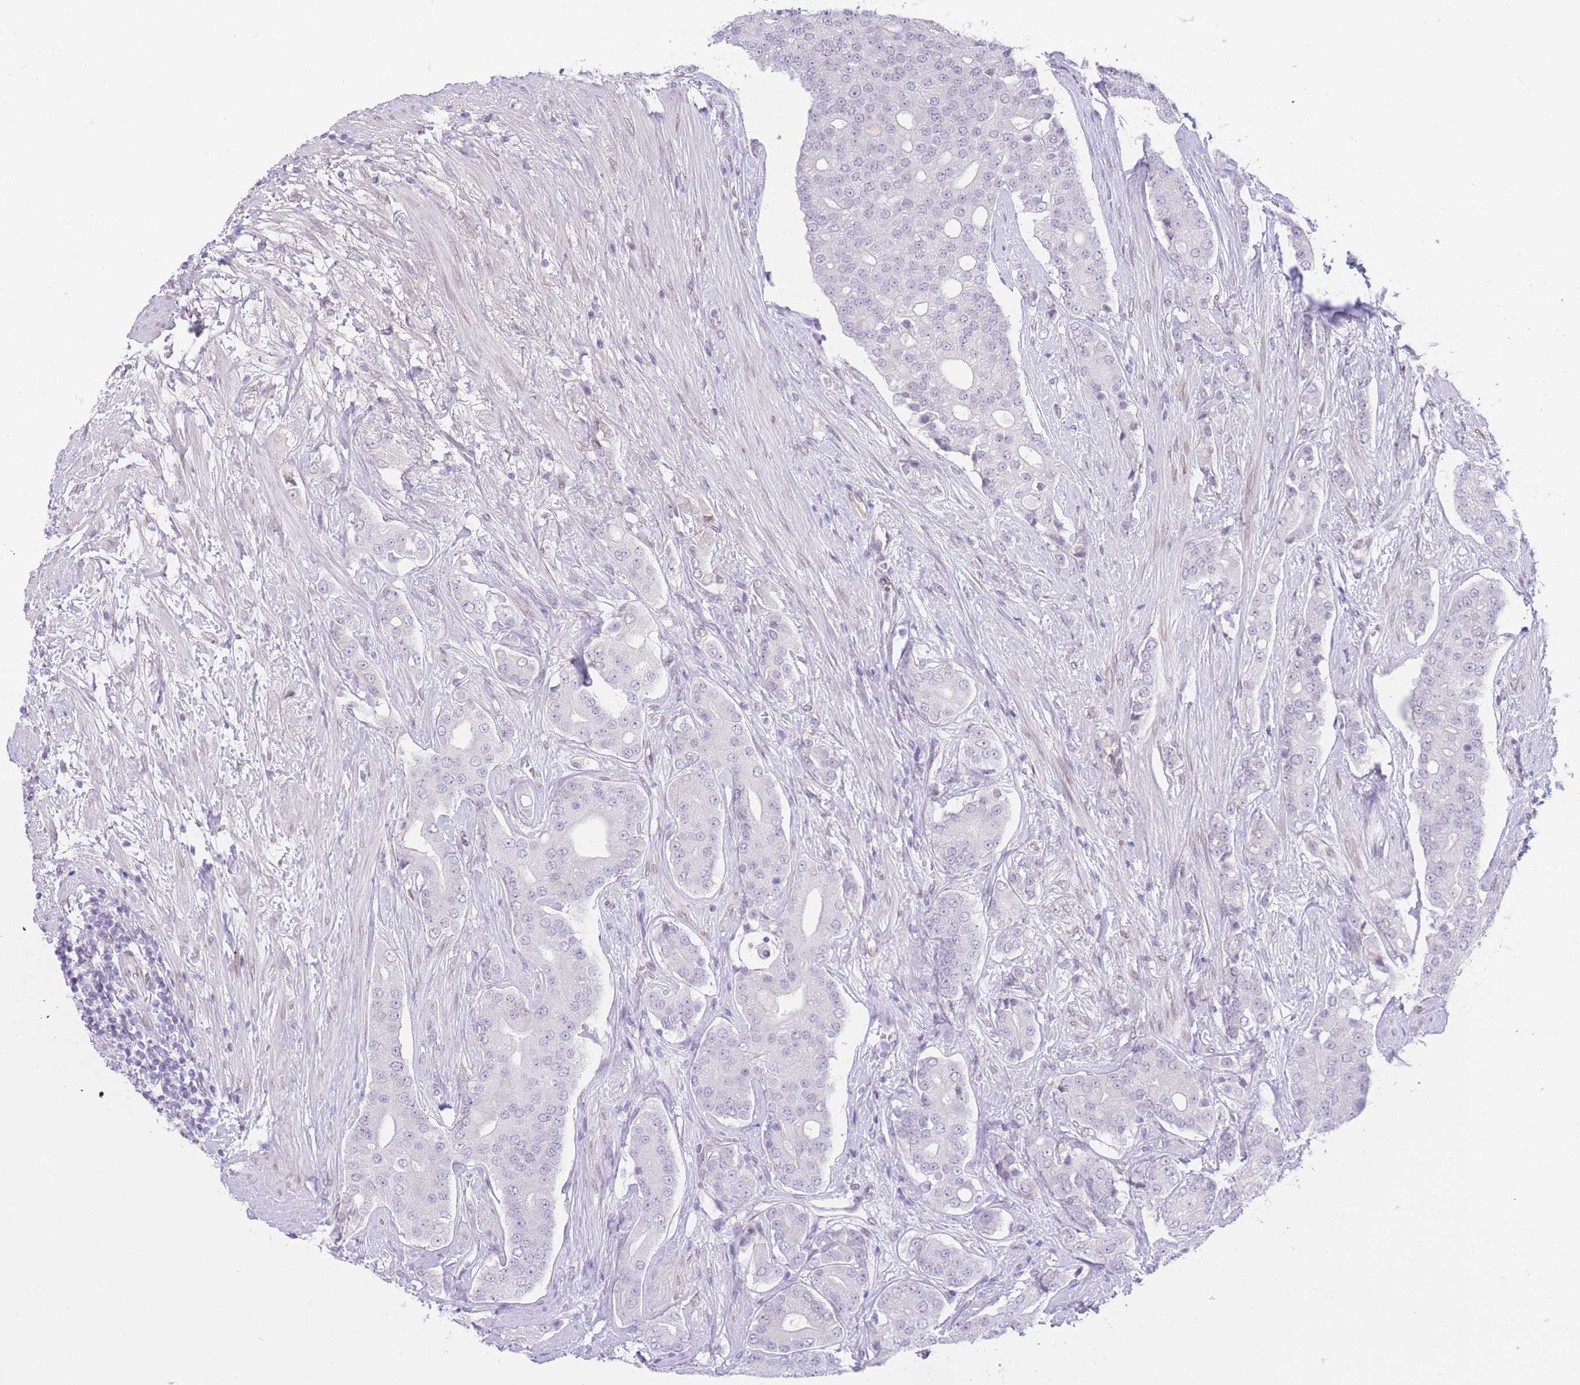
{"staining": {"intensity": "negative", "quantity": "none", "location": "none"}, "tissue": "prostate cancer", "cell_type": "Tumor cells", "image_type": "cancer", "snomed": [{"axis": "morphology", "description": "Adenocarcinoma, High grade"}, {"axis": "topography", "description": "Prostate"}], "caption": "Immunohistochemistry of human prostate cancer exhibits no expression in tumor cells.", "gene": "OR10AD1", "patient": {"sex": "male", "age": 71}}